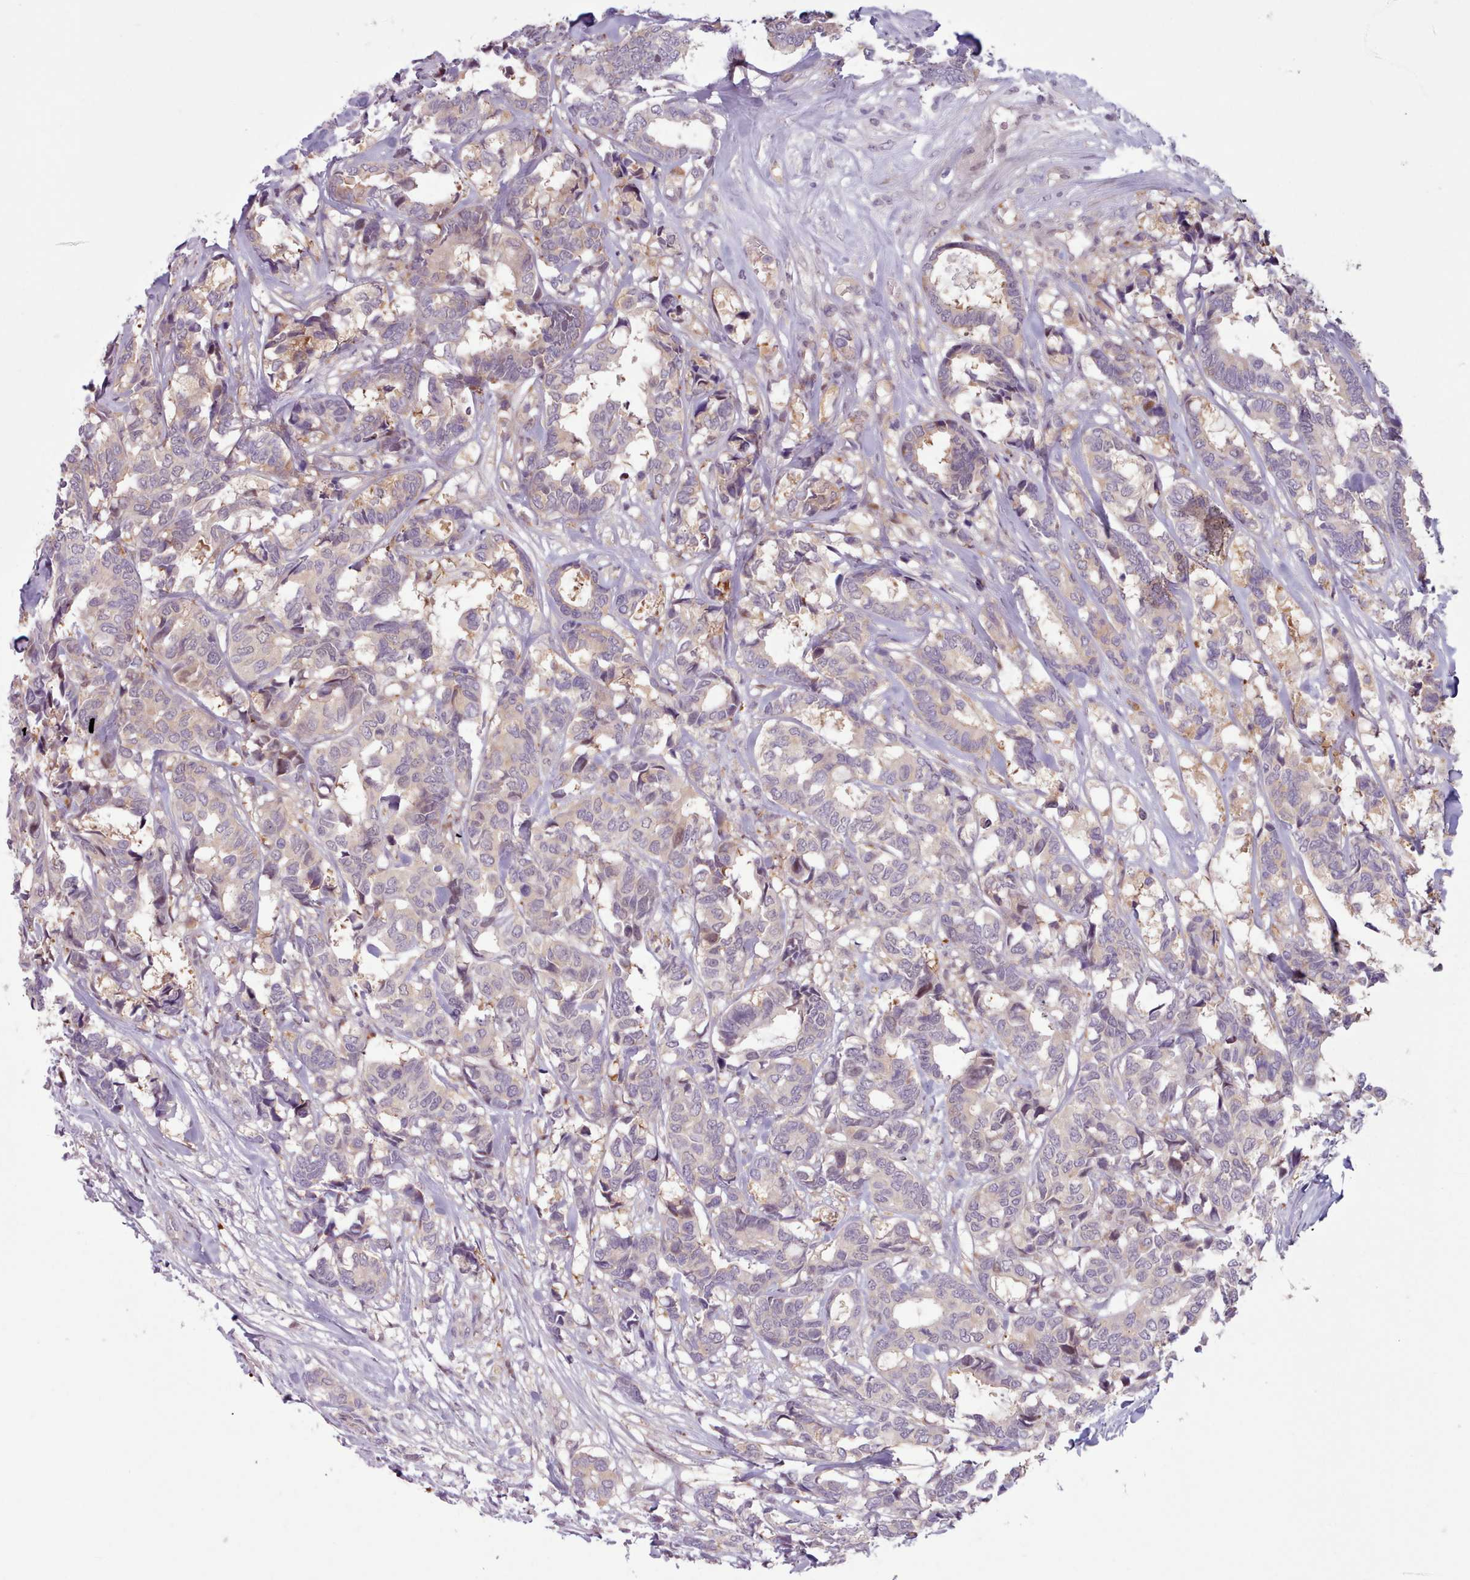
{"staining": {"intensity": "weak", "quantity": "<25%", "location": "cytoplasmic/membranous"}, "tissue": "breast cancer", "cell_type": "Tumor cells", "image_type": "cancer", "snomed": [{"axis": "morphology", "description": "Duct carcinoma"}, {"axis": "topography", "description": "Breast"}], "caption": "Tumor cells show no significant protein staining in breast cancer.", "gene": "KBTBD7", "patient": {"sex": "female", "age": 87}}